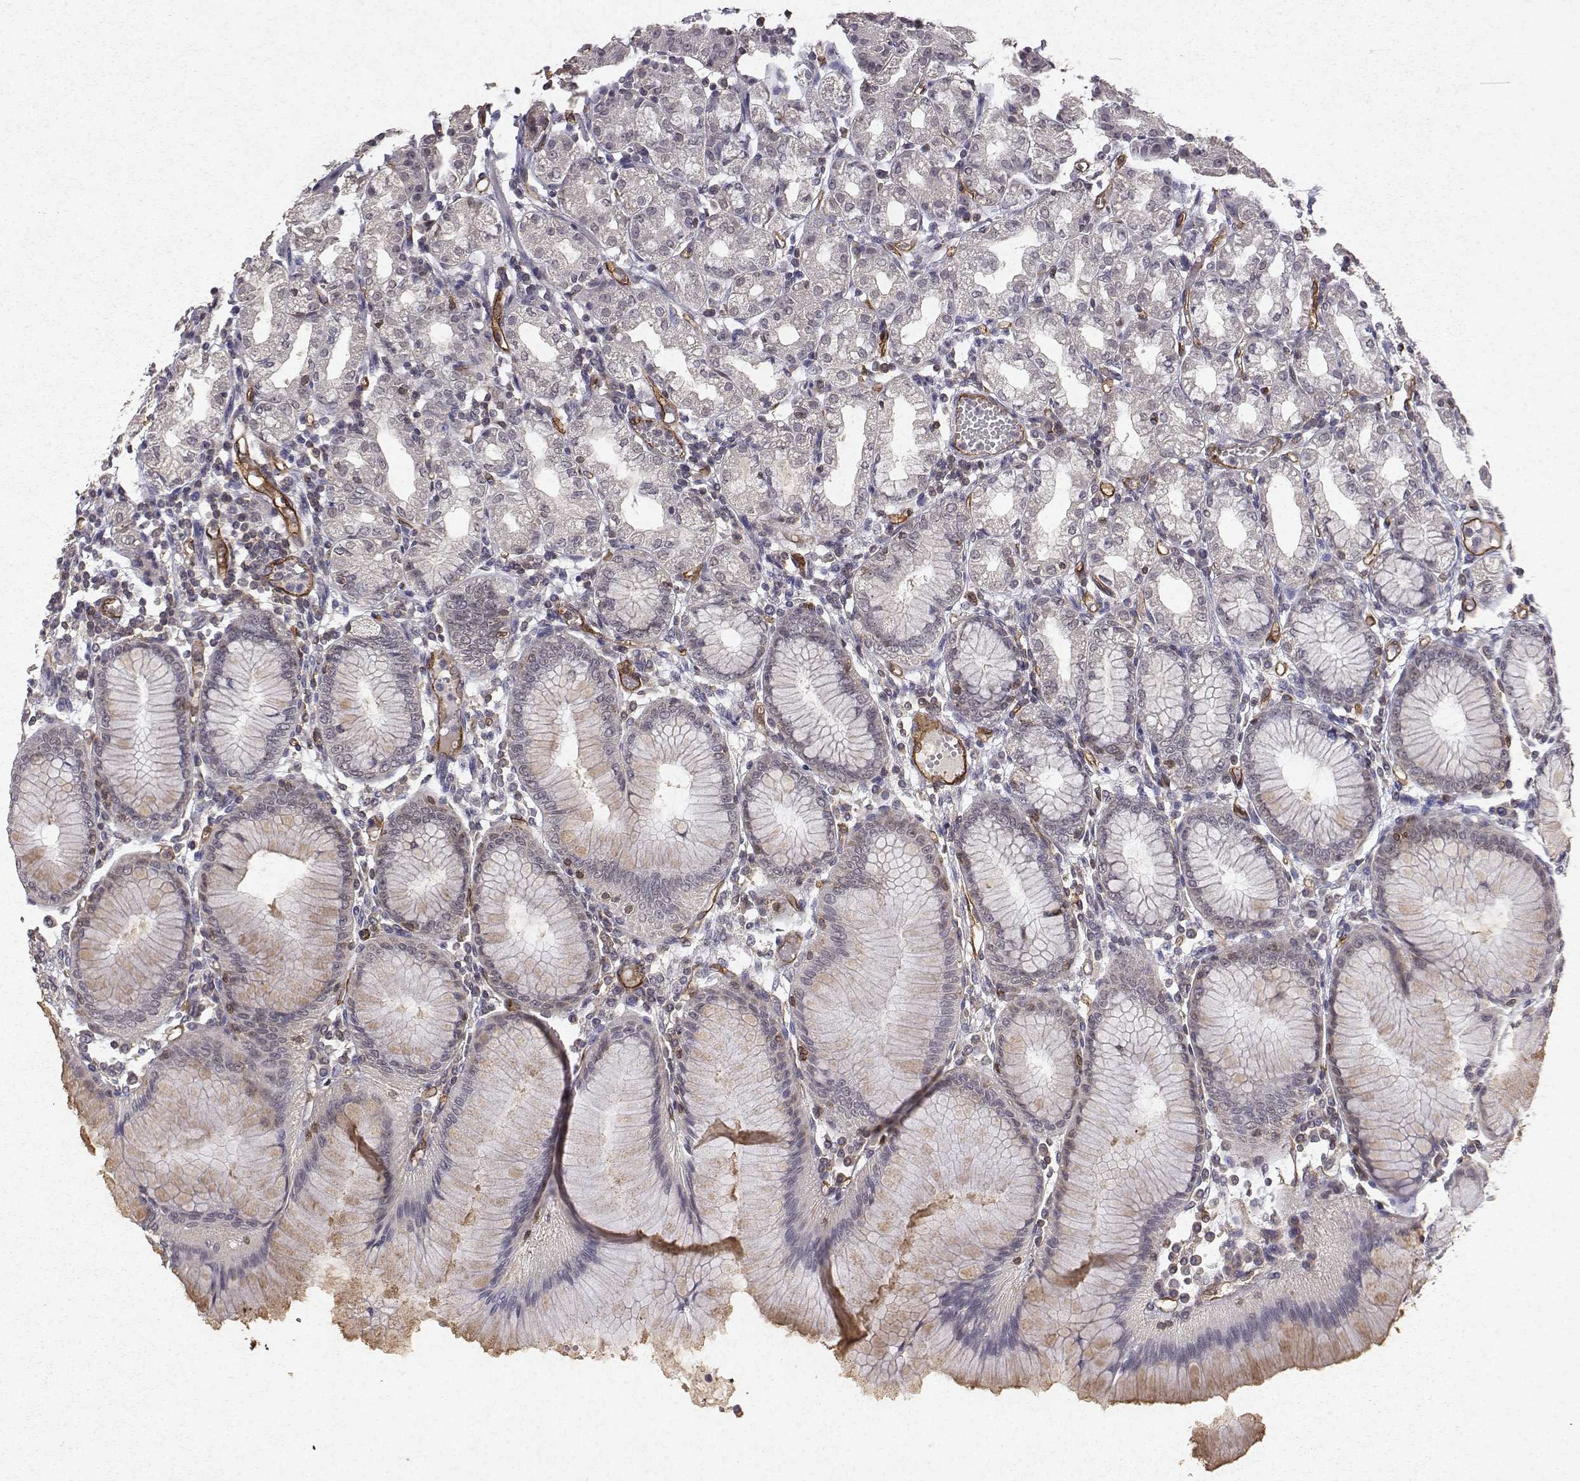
{"staining": {"intensity": "negative", "quantity": "none", "location": "none"}, "tissue": "stomach", "cell_type": "Glandular cells", "image_type": "normal", "snomed": [{"axis": "morphology", "description": "Normal tissue, NOS"}, {"axis": "topography", "description": "Skeletal muscle"}, {"axis": "topography", "description": "Stomach"}], "caption": "A high-resolution micrograph shows immunohistochemistry staining of benign stomach, which displays no significant expression in glandular cells. Brightfield microscopy of IHC stained with DAB (brown) and hematoxylin (blue), captured at high magnification.", "gene": "PTPRG", "patient": {"sex": "female", "age": 57}}